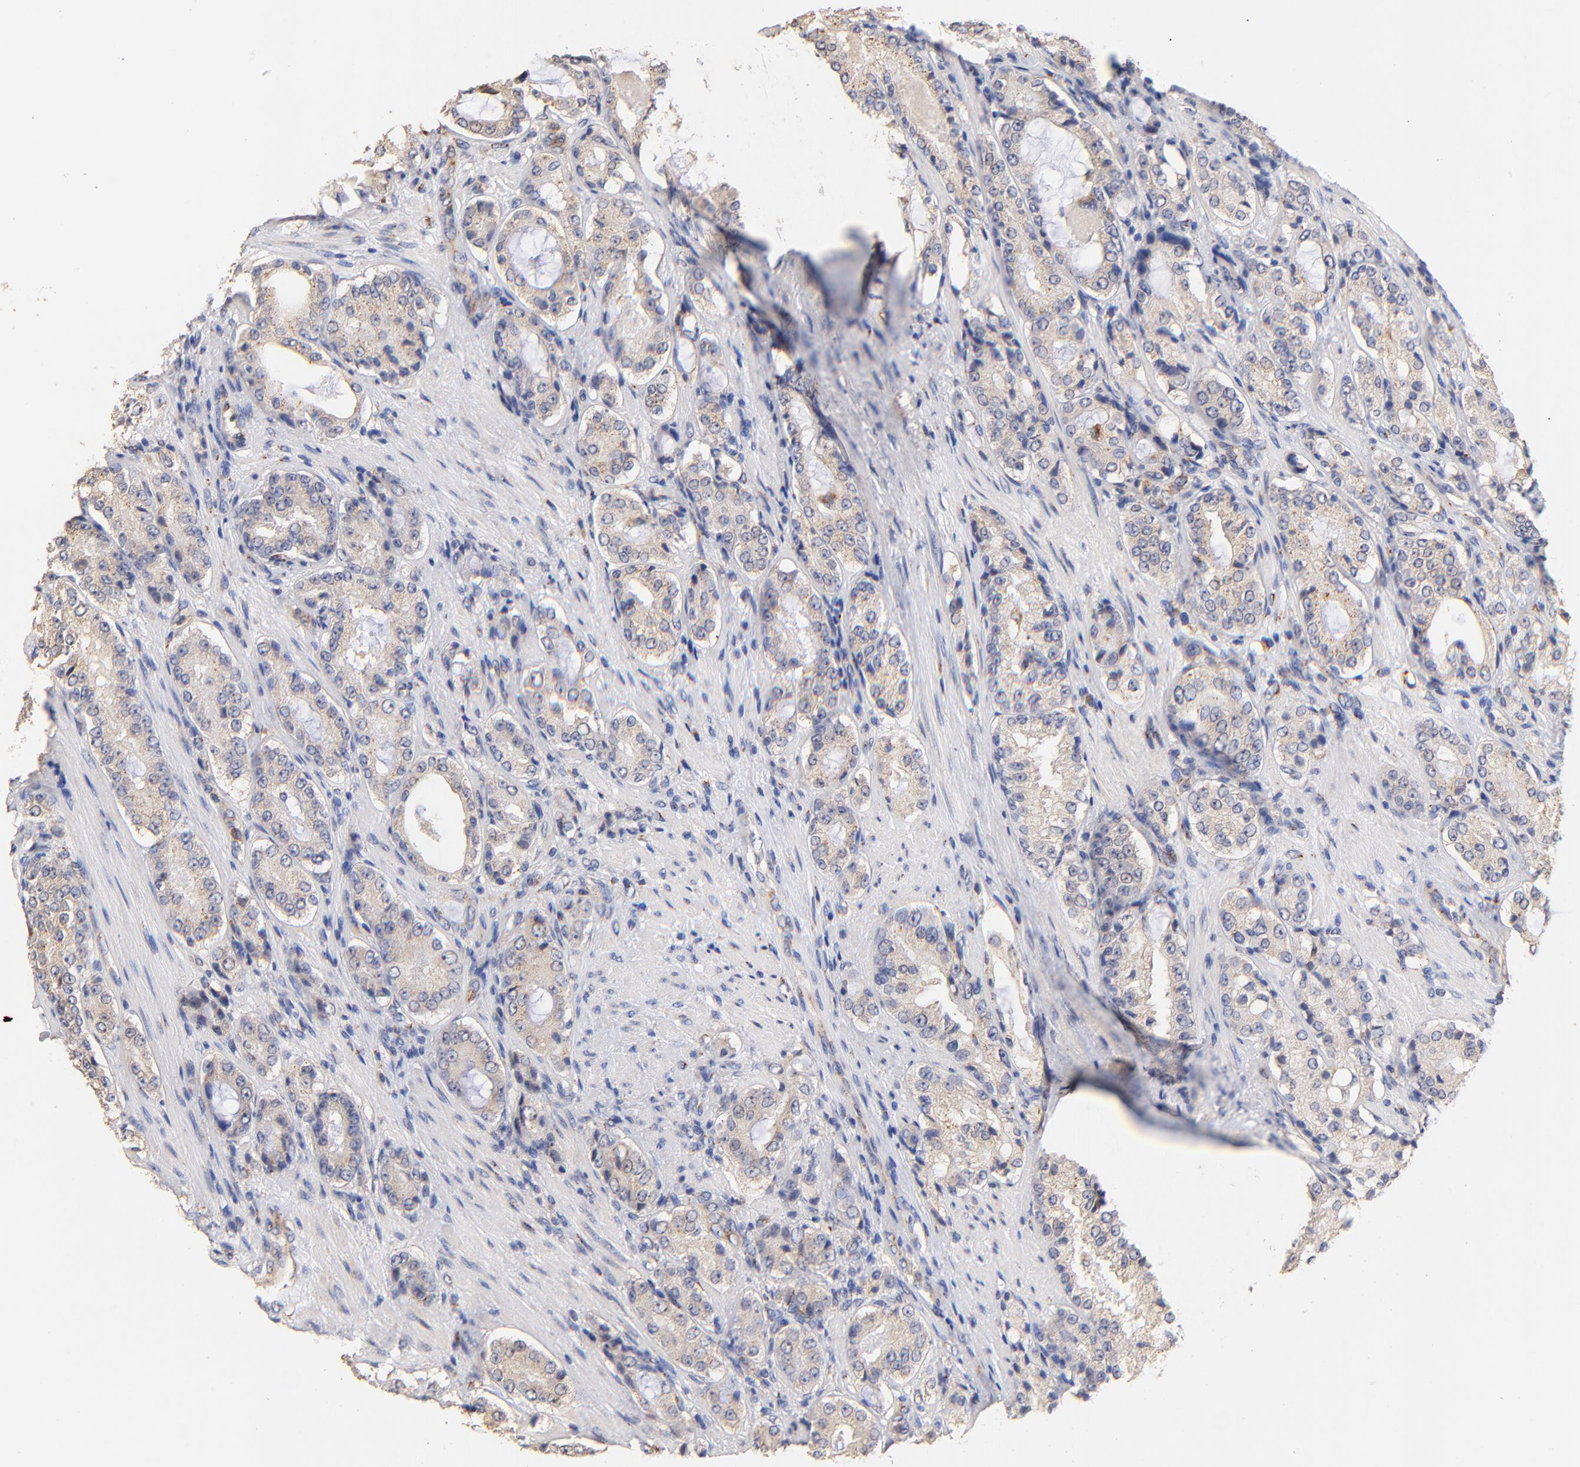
{"staining": {"intensity": "negative", "quantity": "none", "location": "none"}, "tissue": "prostate cancer", "cell_type": "Tumor cells", "image_type": "cancer", "snomed": [{"axis": "morphology", "description": "Adenocarcinoma, High grade"}, {"axis": "topography", "description": "Prostate"}], "caption": "Immunohistochemistry (IHC) image of neoplastic tissue: human prostate cancer stained with DAB (3,3'-diaminobenzidine) shows no significant protein staining in tumor cells.", "gene": "FMNL3", "patient": {"sex": "male", "age": 72}}